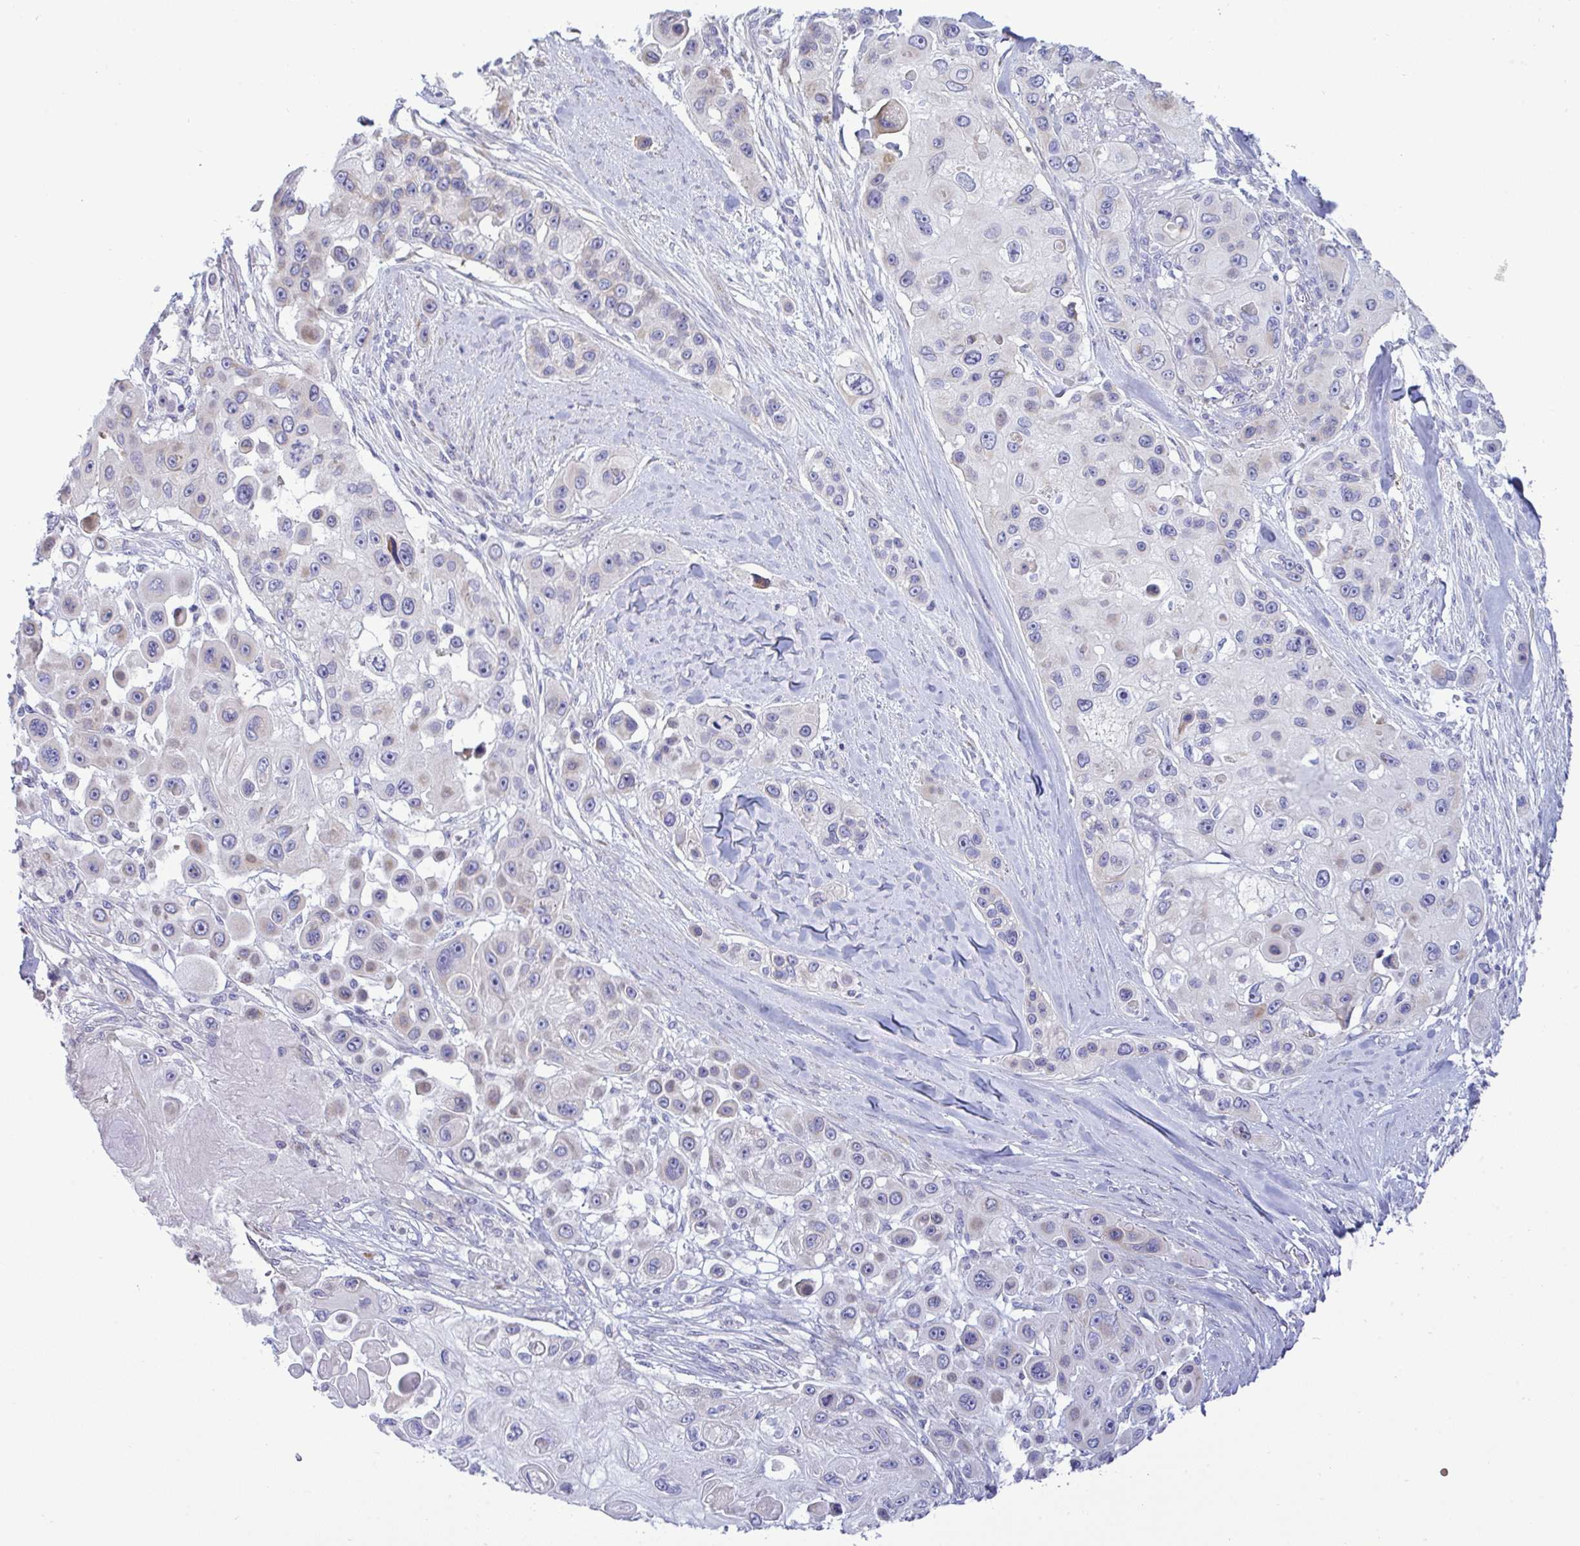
{"staining": {"intensity": "weak", "quantity": "<25%", "location": "cytoplasmic/membranous"}, "tissue": "skin cancer", "cell_type": "Tumor cells", "image_type": "cancer", "snomed": [{"axis": "morphology", "description": "Squamous cell carcinoma, NOS"}, {"axis": "topography", "description": "Skin"}], "caption": "The immunohistochemistry histopathology image has no significant expression in tumor cells of skin cancer (squamous cell carcinoma) tissue.", "gene": "NTN1", "patient": {"sex": "male", "age": 67}}